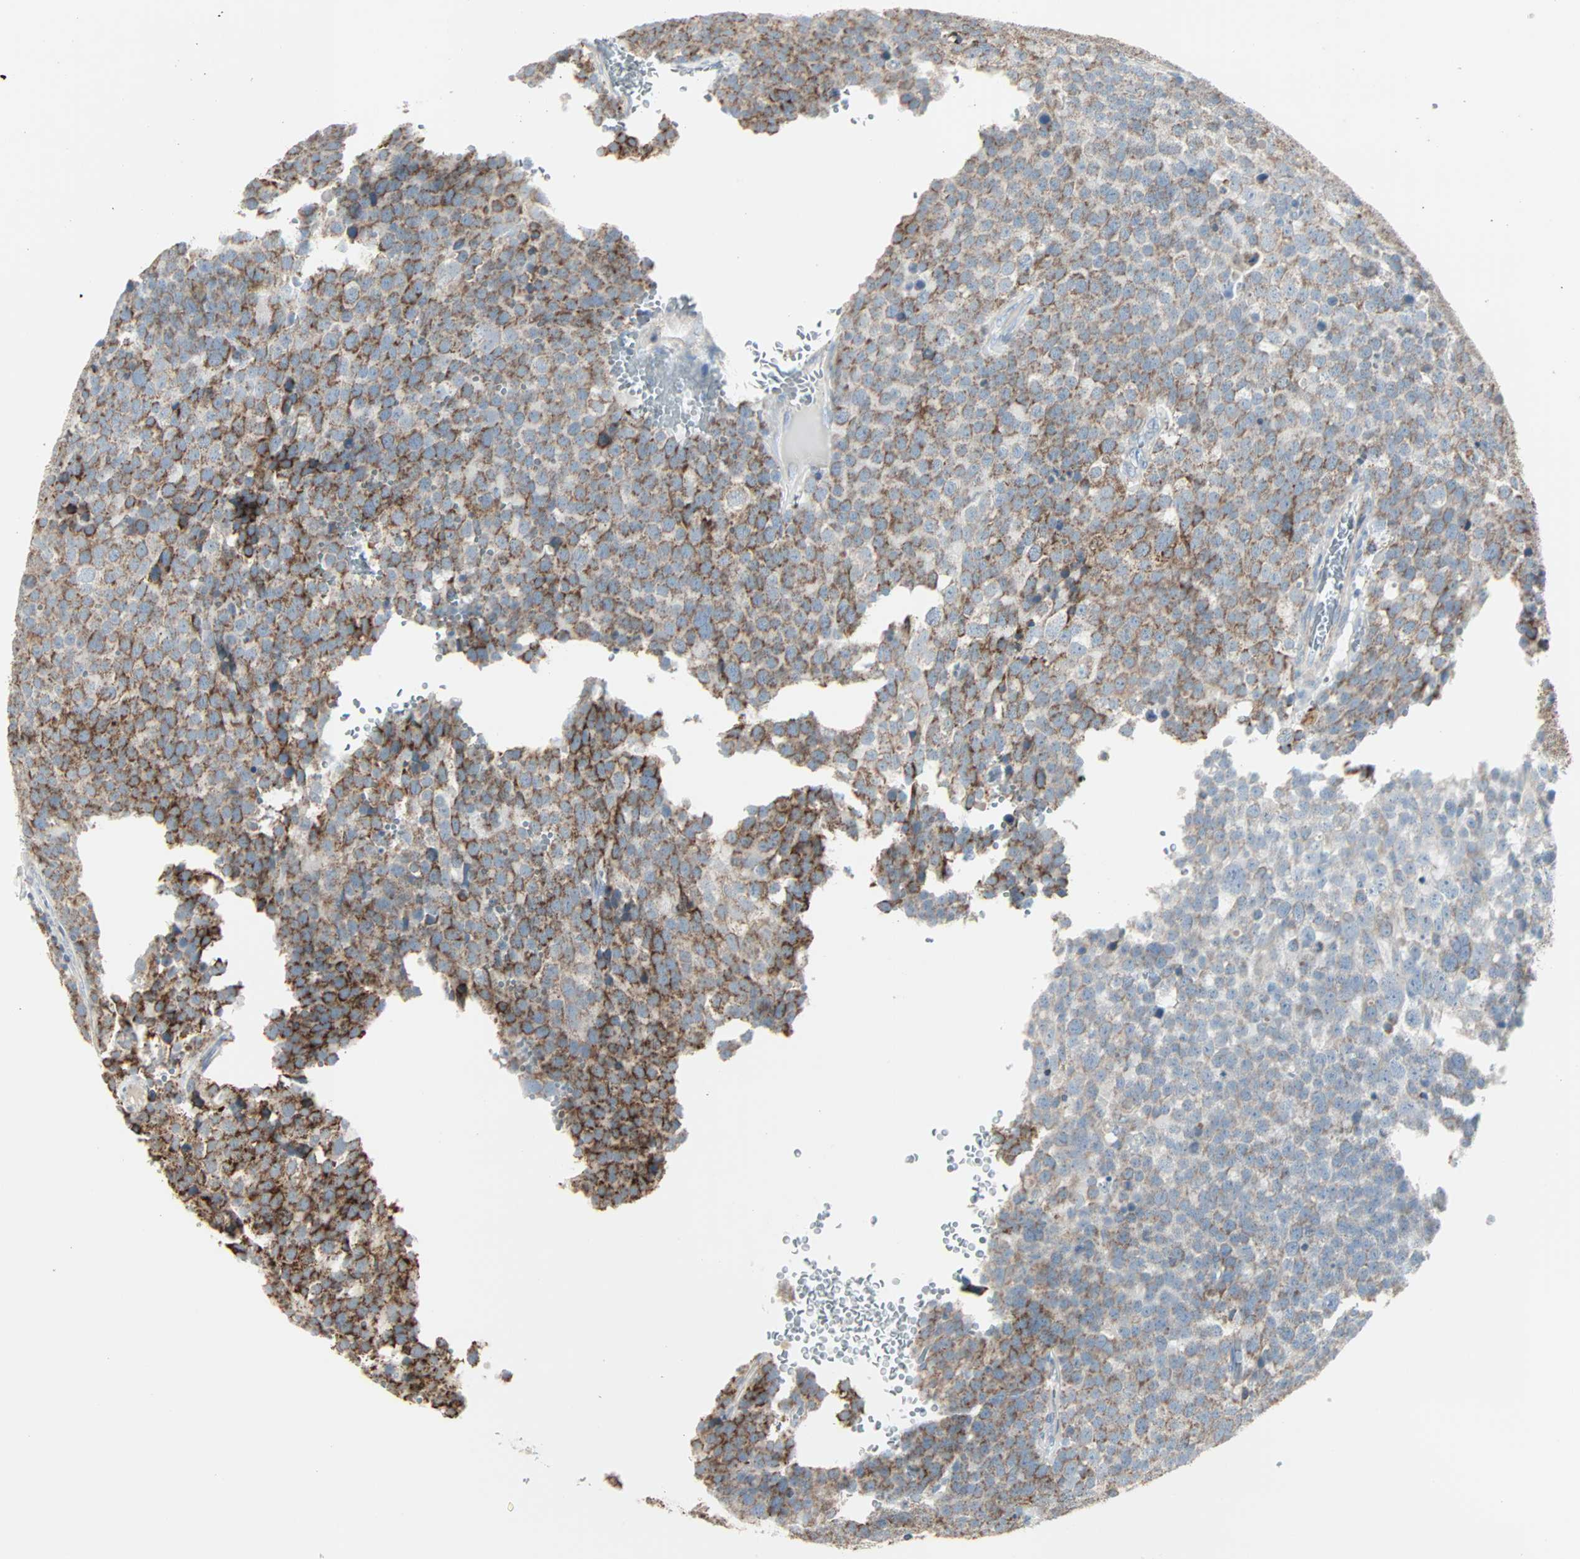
{"staining": {"intensity": "strong", "quantity": ">75%", "location": "cytoplasmic/membranous"}, "tissue": "testis cancer", "cell_type": "Tumor cells", "image_type": "cancer", "snomed": [{"axis": "morphology", "description": "Seminoma, NOS"}, {"axis": "topography", "description": "Testis"}], "caption": "Seminoma (testis) tissue displays strong cytoplasmic/membranous staining in approximately >75% of tumor cells", "gene": "IDH2", "patient": {"sex": "male", "age": 71}}